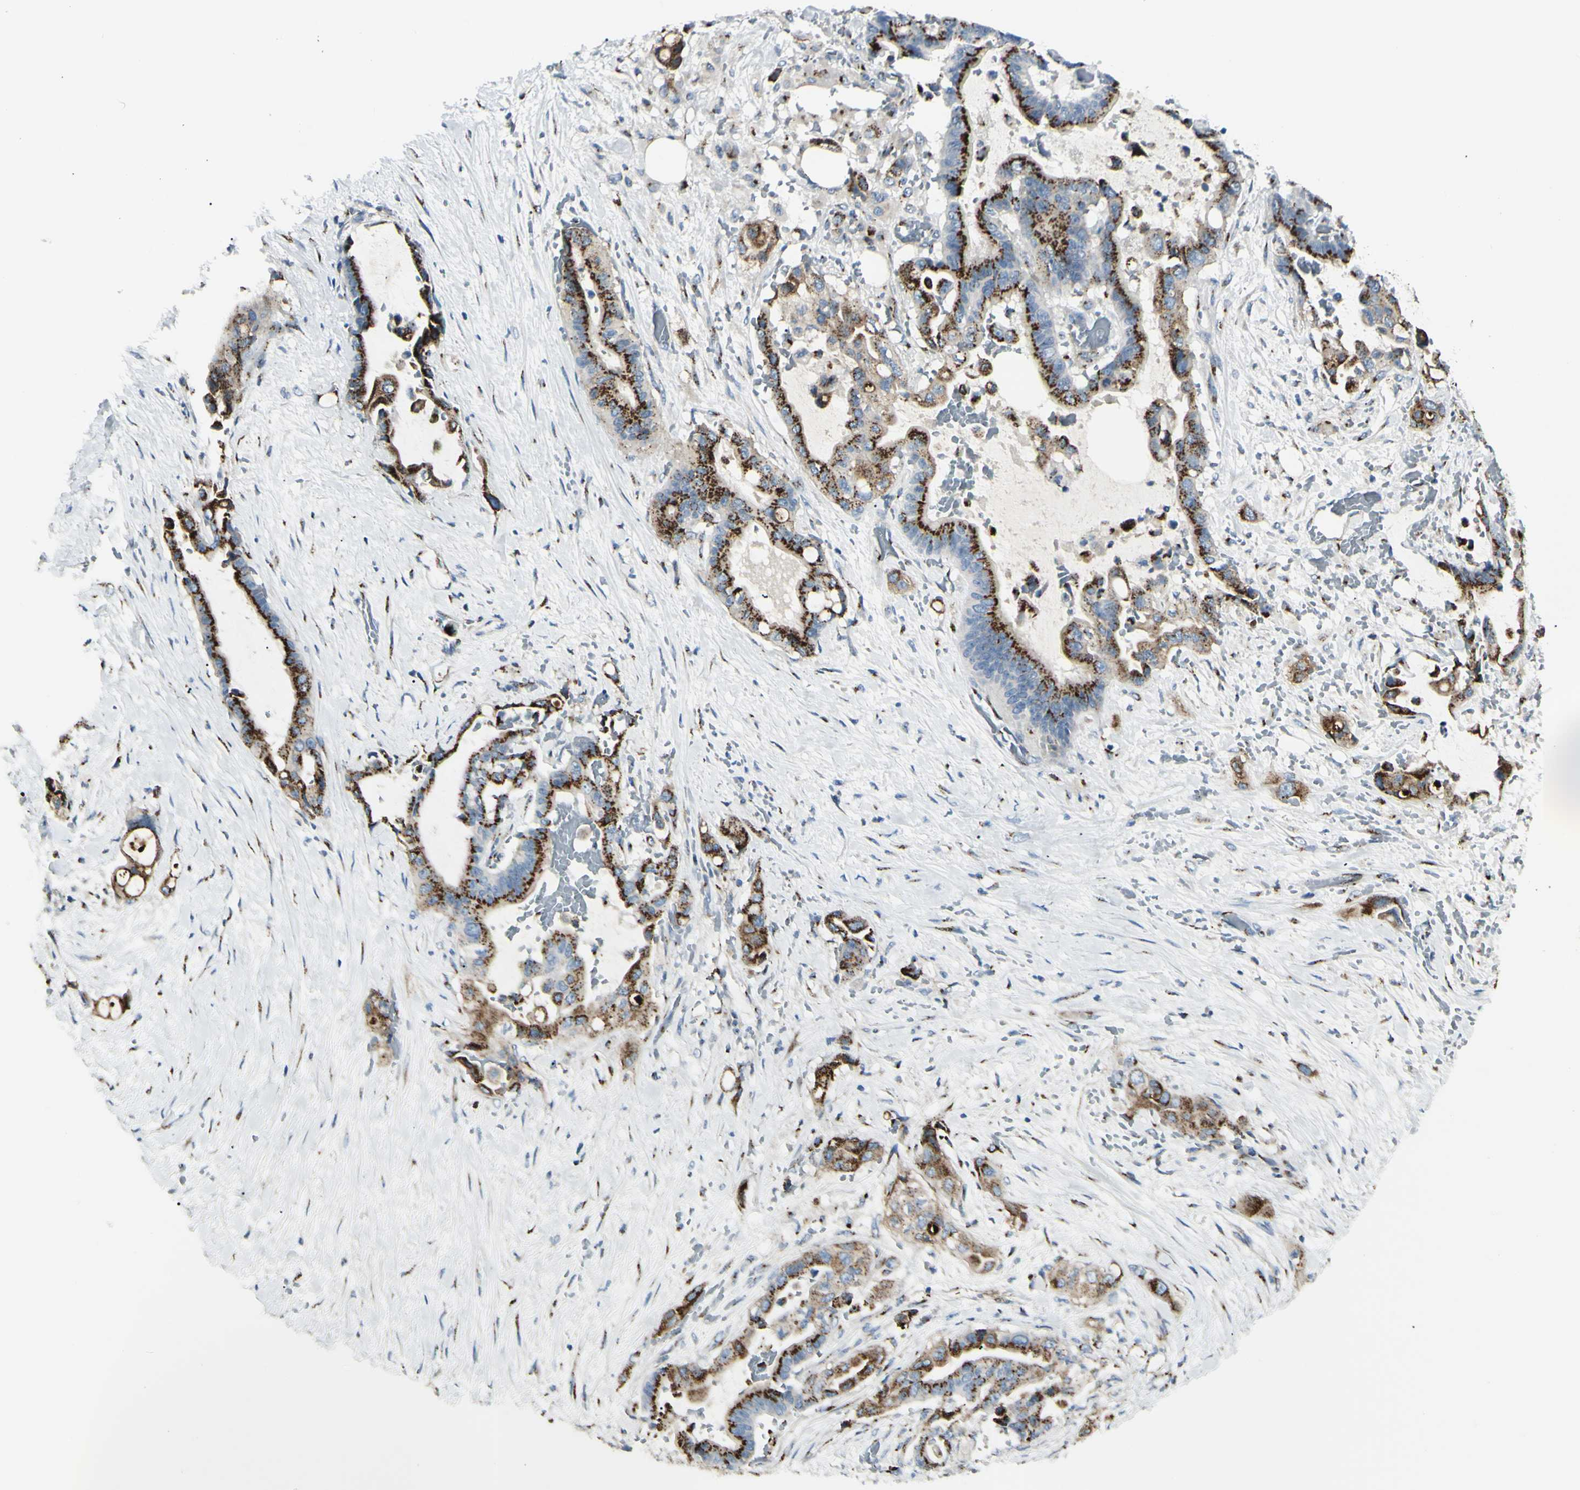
{"staining": {"intensity": "strong", "quantity": ">75%", "location": "cytoplasmic/membranous"}, "tissue": "liver cancer", "cell_type": "Tumor cells", "image_type": "cancer", "snomed": [{"axis": "morphology", "description": "Cholangiocarcinoma"}, {"axis": "topography", "description": "Liver"}], "caption": "DAB (3,3'-diaminobenzidine) immunohistochemical staining of human liver cholangiocarcinoma reveals strong cytoplasmic/membranous protein expression in about >75% of tumor cells.", "gene": "B4GALT1", "patient": {"sex": "female", "age": 61}}